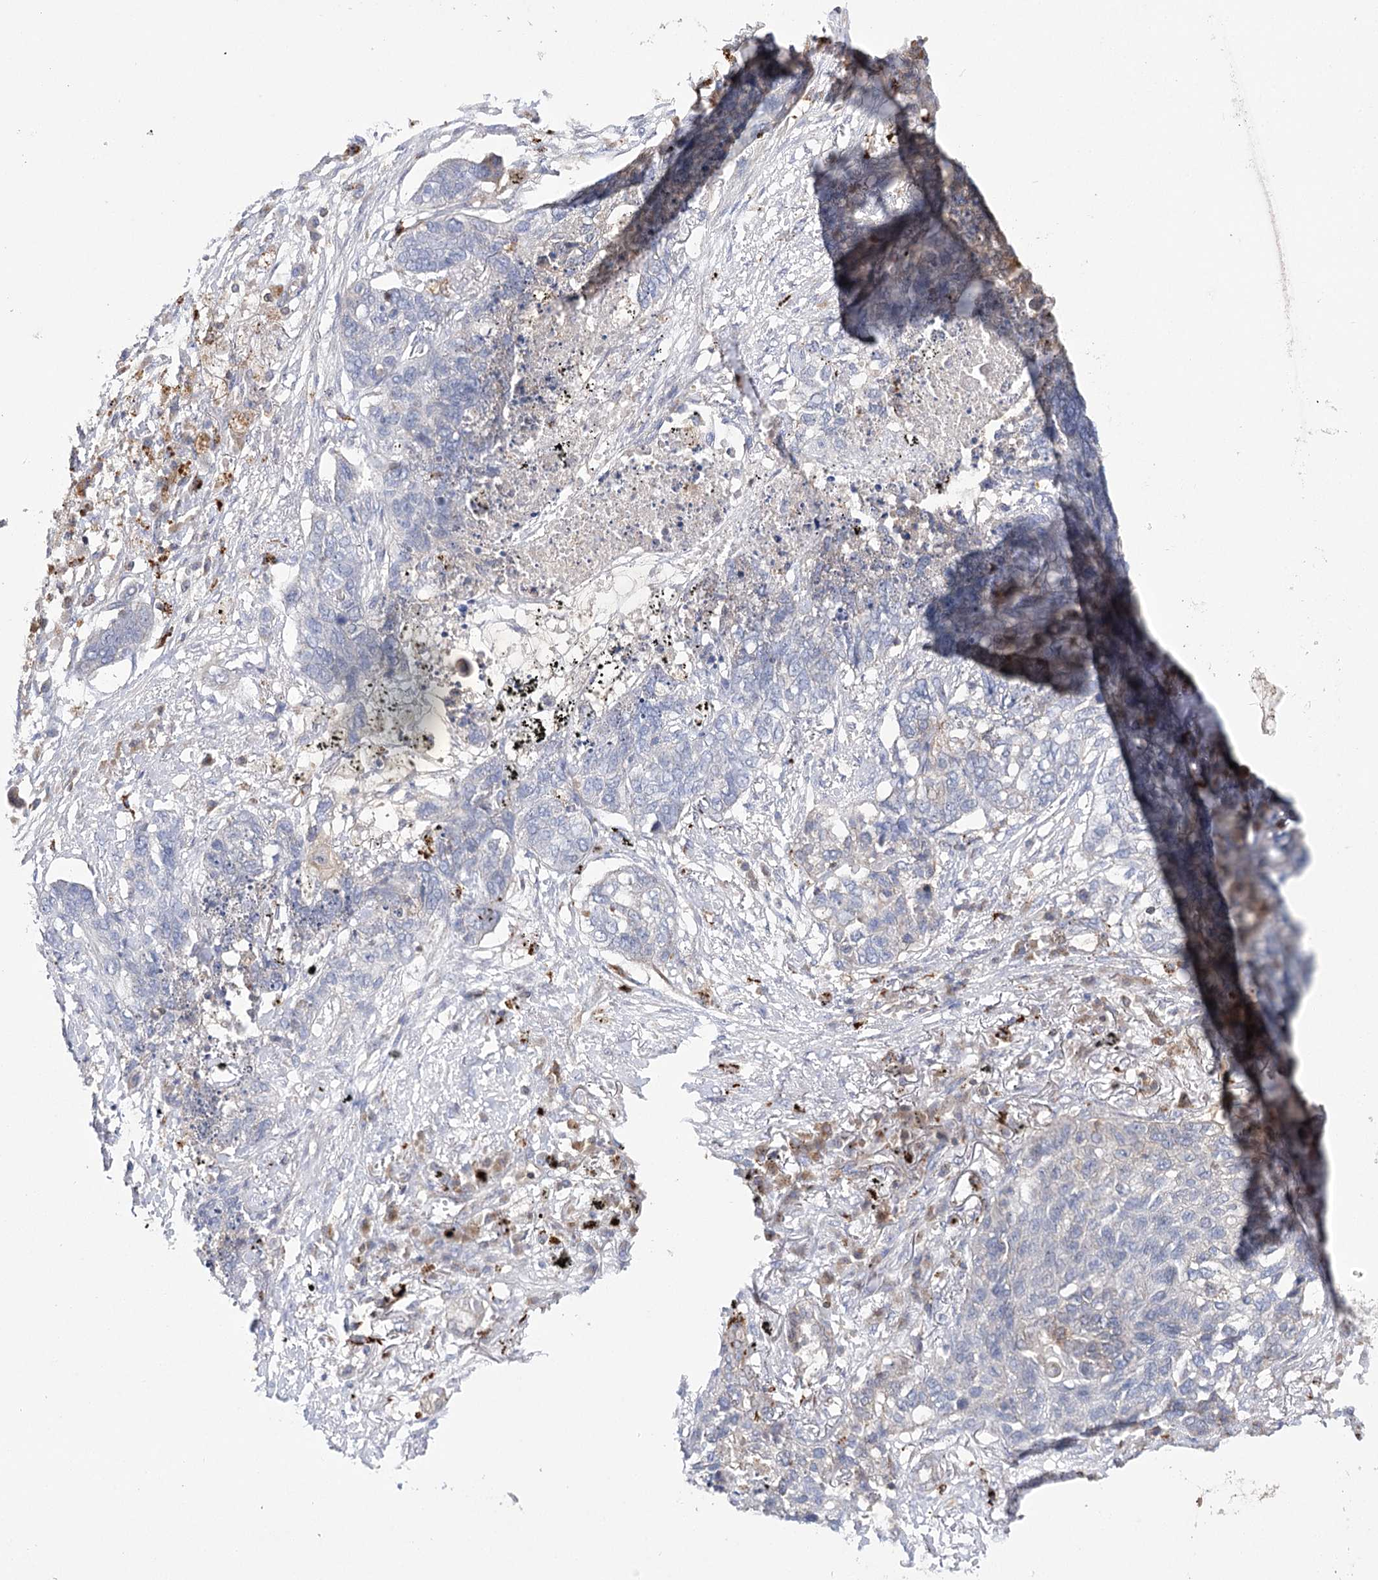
{"staining": {"intensity": "negative", "quantity": "none", "location": "none"}, "tissue": "lung cancer", "cell_type": "Tumor cells", "image_type": "cancer", "snomed": [{"axis": "morphology", "description": "Squamous cell carcinoma, NOS"}, {"axis": "topography", "description": "Lung"}], "caption": "There is no significant positivity in tumor cells of lung cancer (squamous cell carcinoma). Nuclei are stained in blue.", "gene": "VPS37B", "patient": {"sex": "female", "age": 63}}